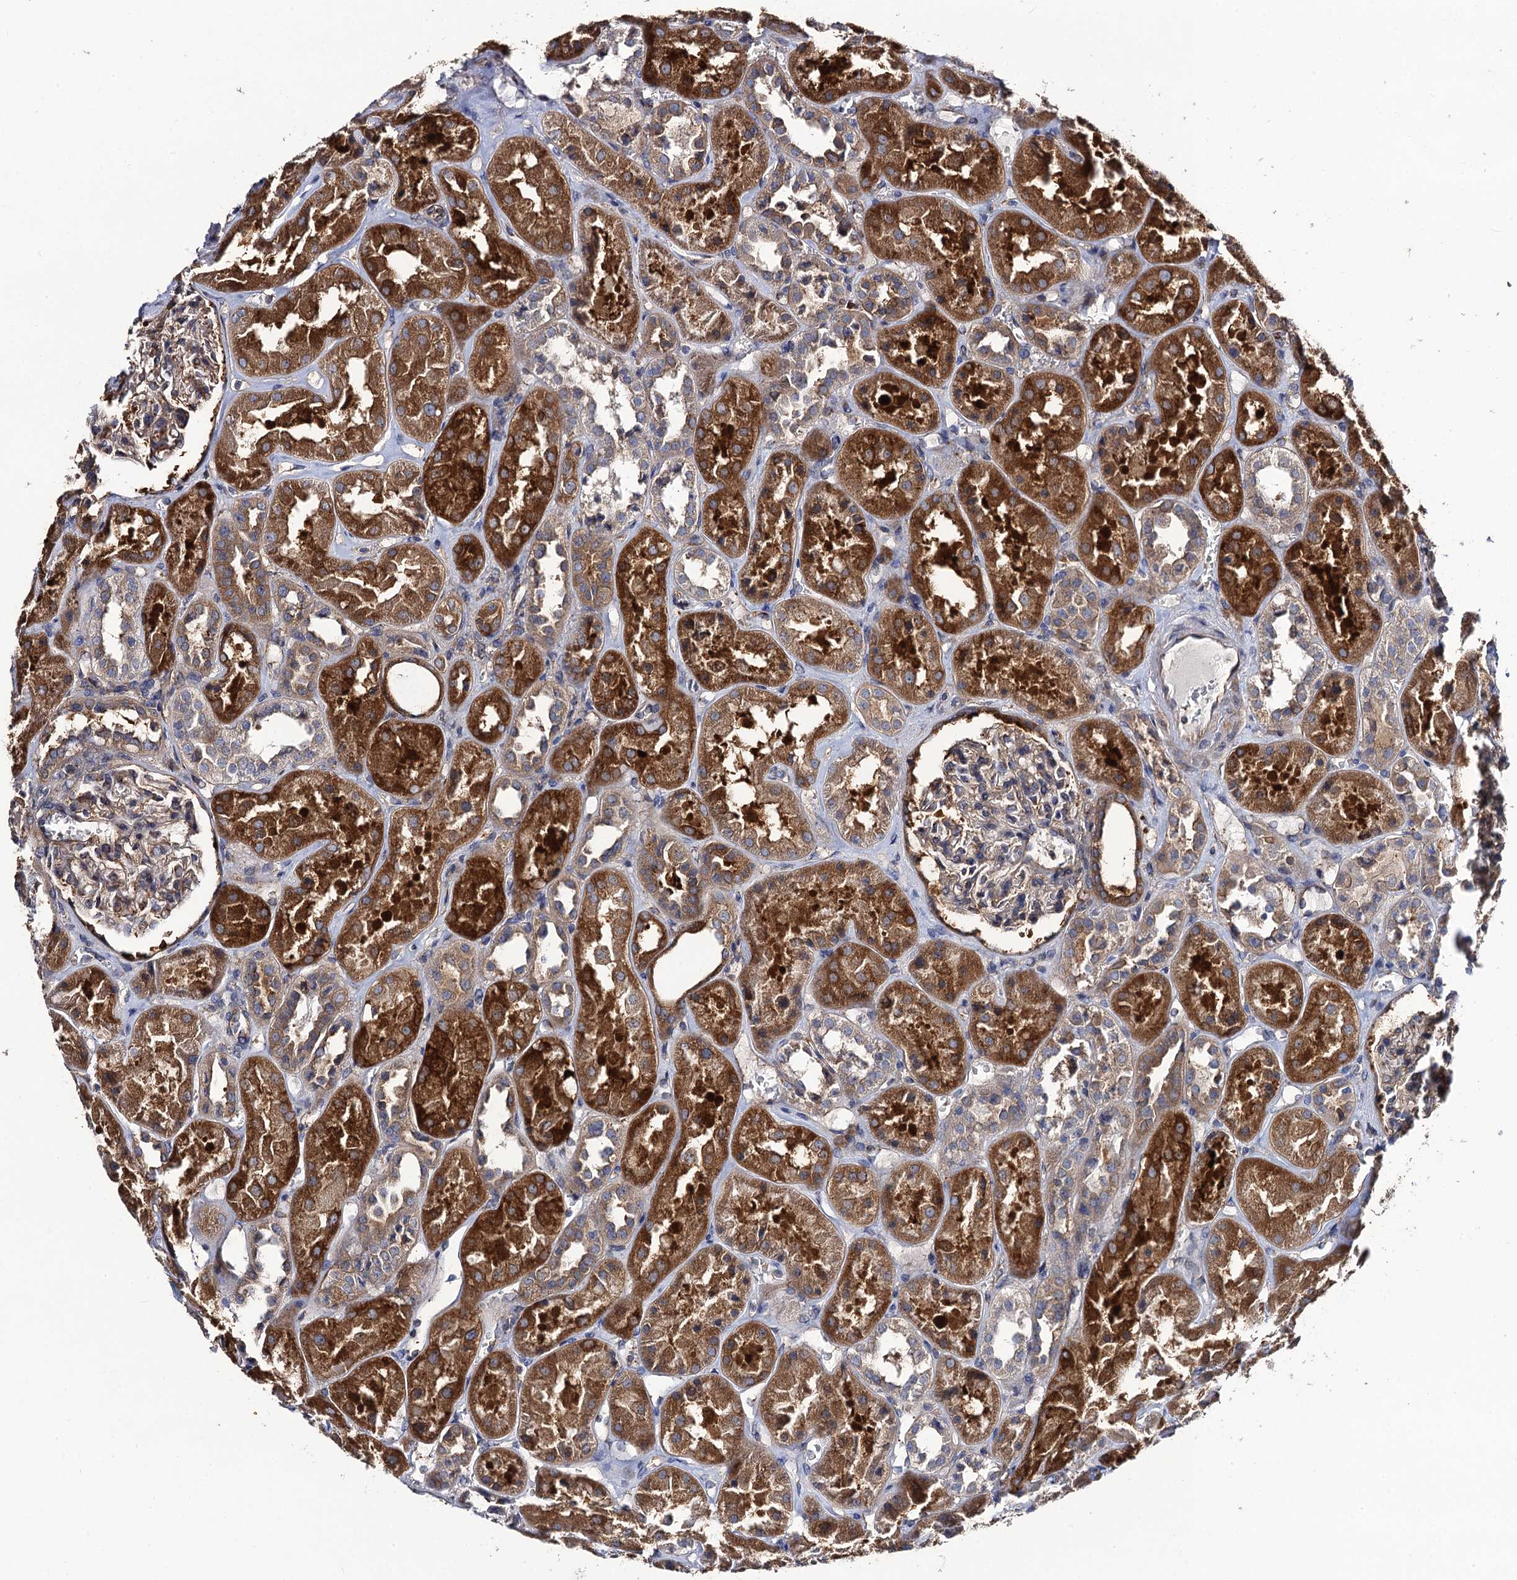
{"staining": {"intensity": "moderate", "quantity": "<25%", "location": "cytoplasmic/membranous"}, "tissue": "kidney", "cell_type": "Cells in glomeruli", "image_type": "normal", "snomed": [{"axis": "morphology", "description": "Normal tissue, NOS"}, {"axis": "topography", "description": "Kidney"}], "caption": "Cells in glomeruli reveal moderate cytoplasmic/membranous positivity in approximately <25% of cells in benign kidney.", "gene": "DYDC1", "patient": {"sex": "male", "age": 70}}